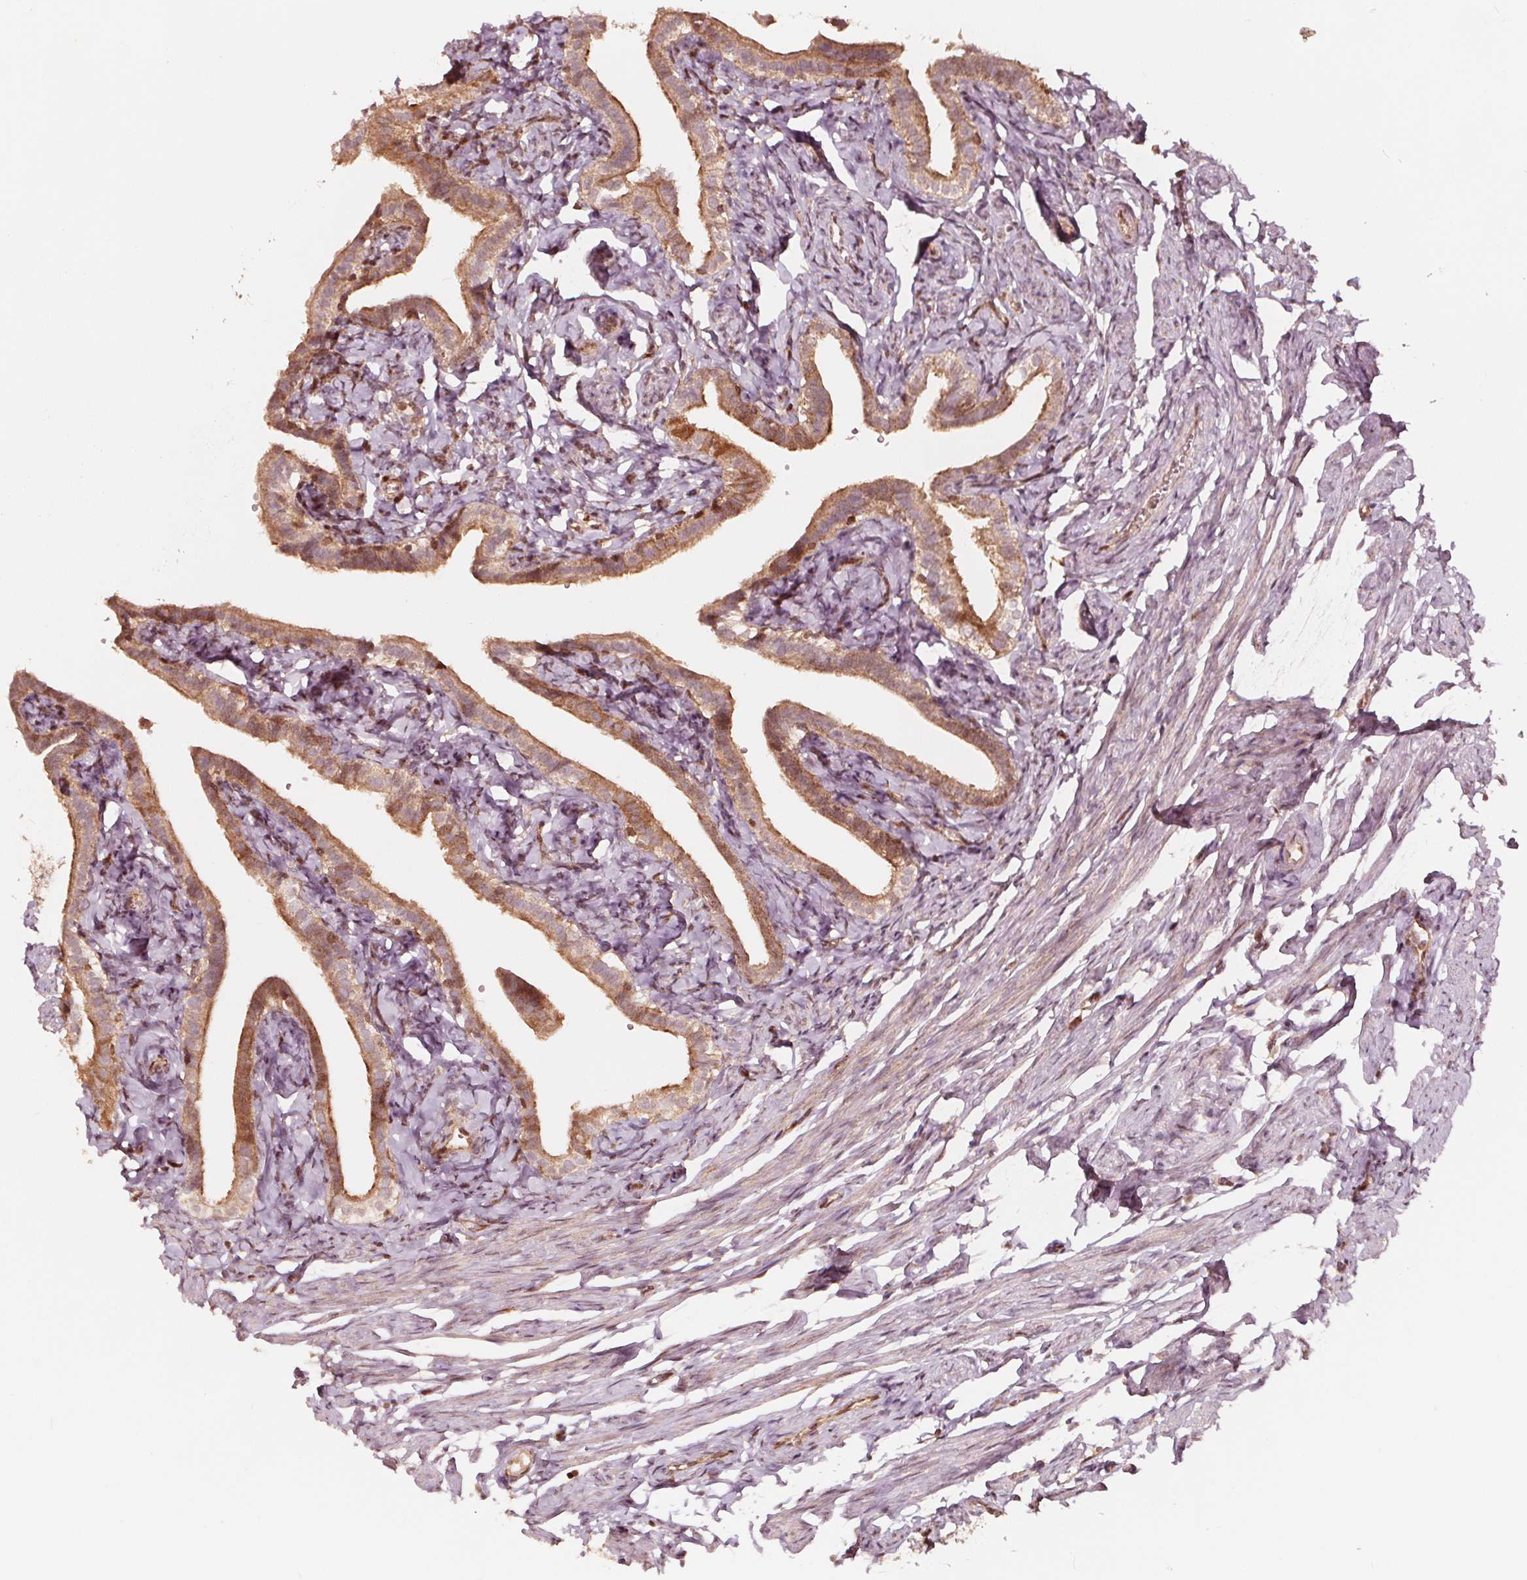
{"staining": {"intensity": "moderate", "quantity": ">75%", "location": "cytoplasmic/membranous"}, "tissue": "fallopian tube", "cell_type": "Glandular cells", "image_type": "normal", "snomed": [{"axis": "morphology", "description": "Normal tissue, NOS"}, {"axis": "topography", "description": "Fallopian tube"}], "caption": "IHC of benign fallopian tube displays medium levels of moderate cytoplasmic/membranous positivity in approximately >75% of glandular cells.", "gene": "AIP", "patient": {"sex": "female", "age": 41}}